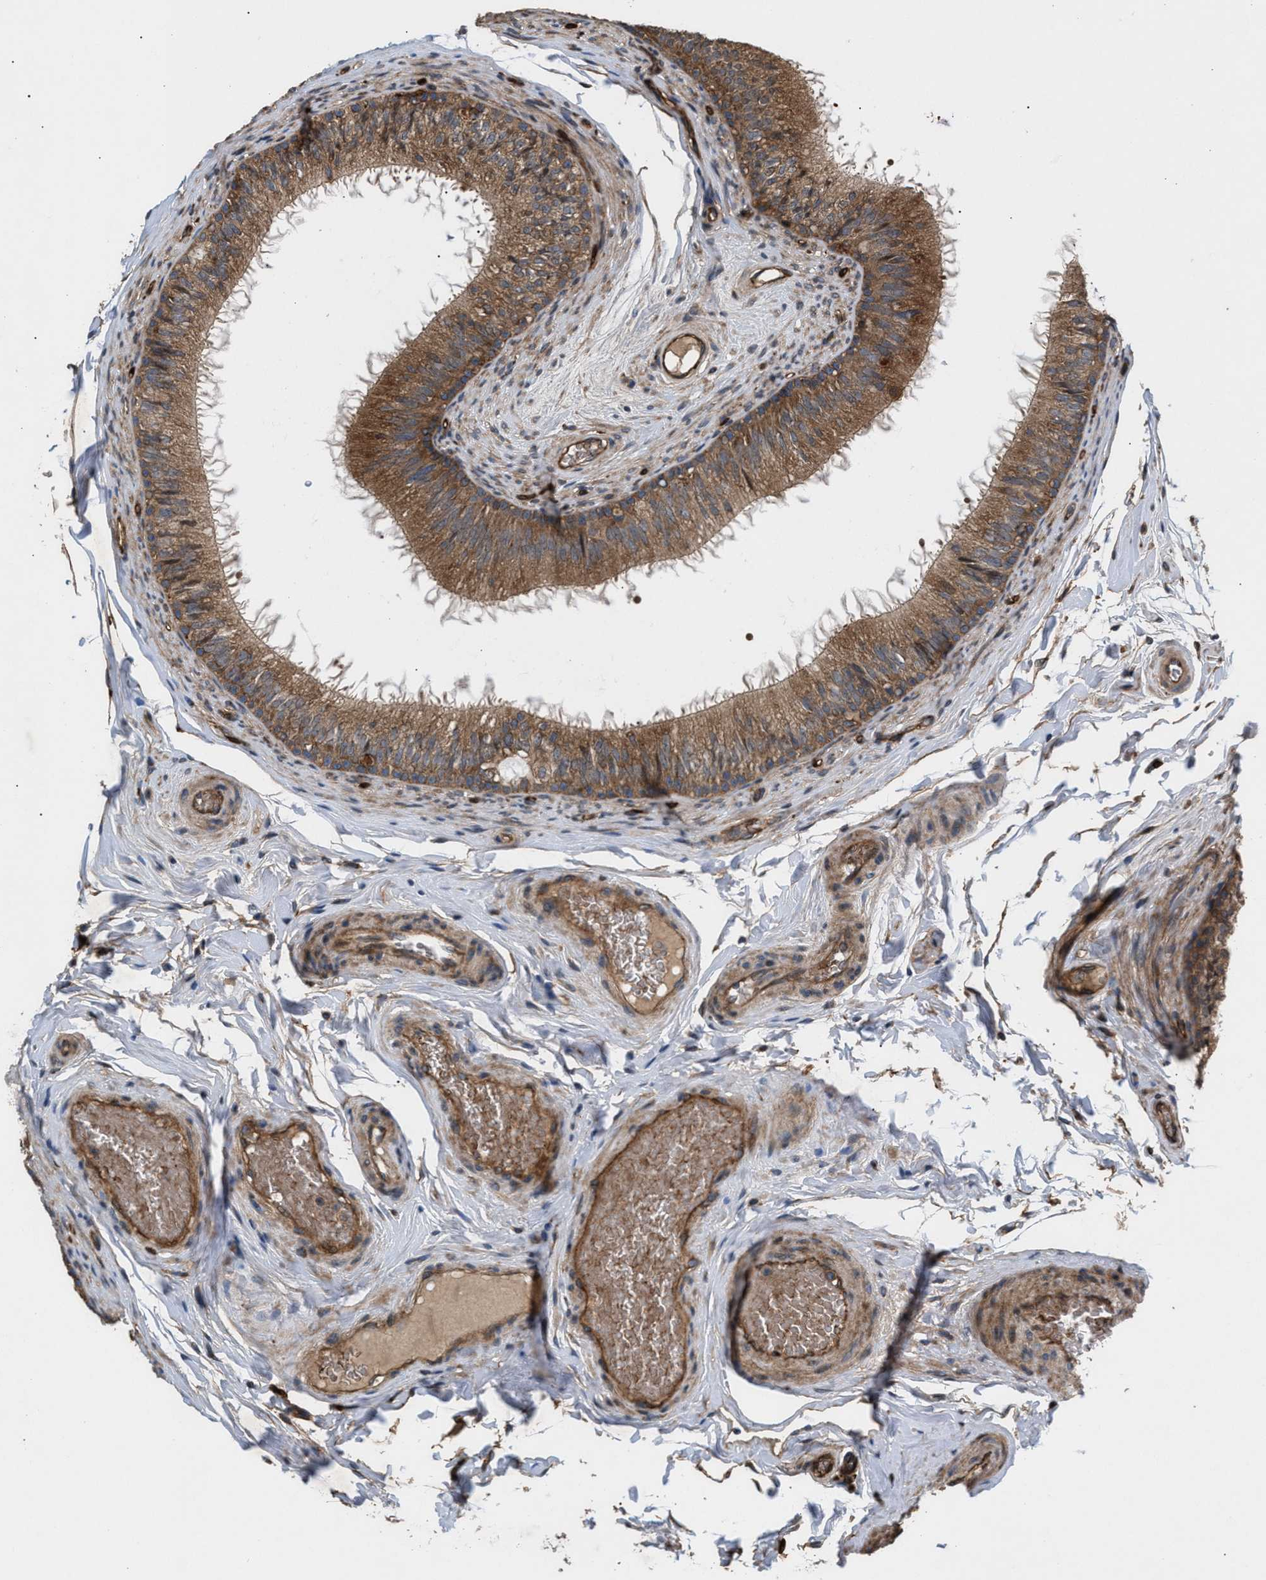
{"staining": {"intensity": "moderate", "quantity": ">75%", "location": "cytoplasmic/membranous"}, "tissue": "epididymis", "cell_type": "Glandular cells", "image_type": "normal", "snomed": [{"axis": "morphology", "description": "Normal tissue, NOS"}, {"axis": "topography", "description": "Testis"}, {"axis": "topography", "description": "Epididymis"}], "caption": "Epididymis was stained to show a protein in brown. There is medium levels of moderate cytoplasmic/membranous staining in approximately >75% of glandular cells. The protein of interest is shown in brown color, while the nuclei are stained blue.", "gene": "GCC1", "patient": {"sex": "male", "age": 36}}